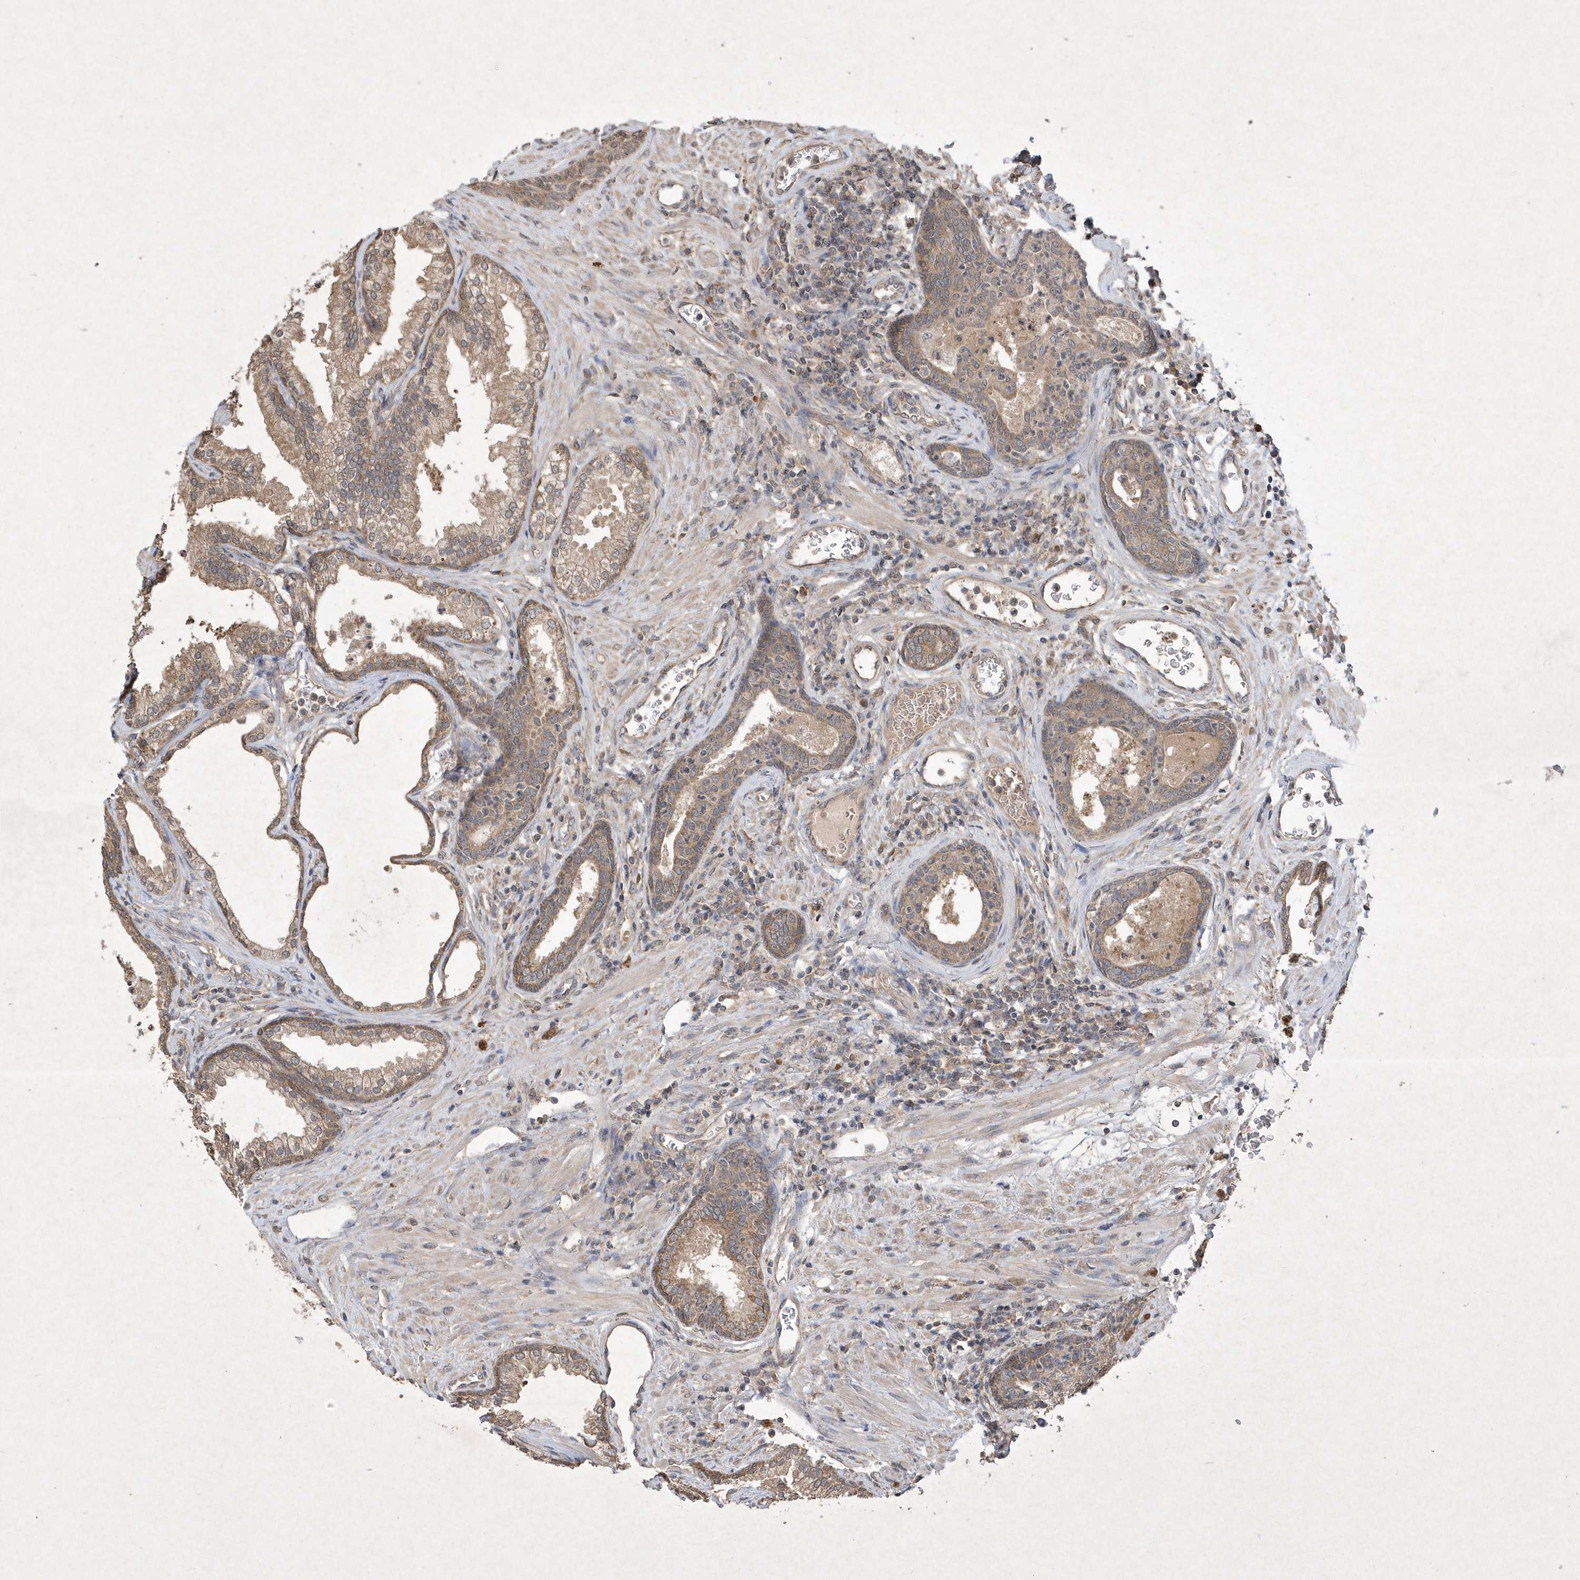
{"staining": {"intensity": "moderate", "quantity": ">75%", "location": "cytoplasmic/membranous"}, "tissue": "prostate", "cell_type": "Glandular cells", "image_type": "normal", "snomed": [{"axis": "morphology", "description": "Normal tissue, NOS"}, {"axis": "topography", "description": "Prostate"}], "caption": "The micrograph reveals a brown stain indicating the presence of a protein in the cytoplasmic/membranous of glandular cells in prostate.", "gene": "AKR7A2", "patient": {"sex": "male", "age": 76}}